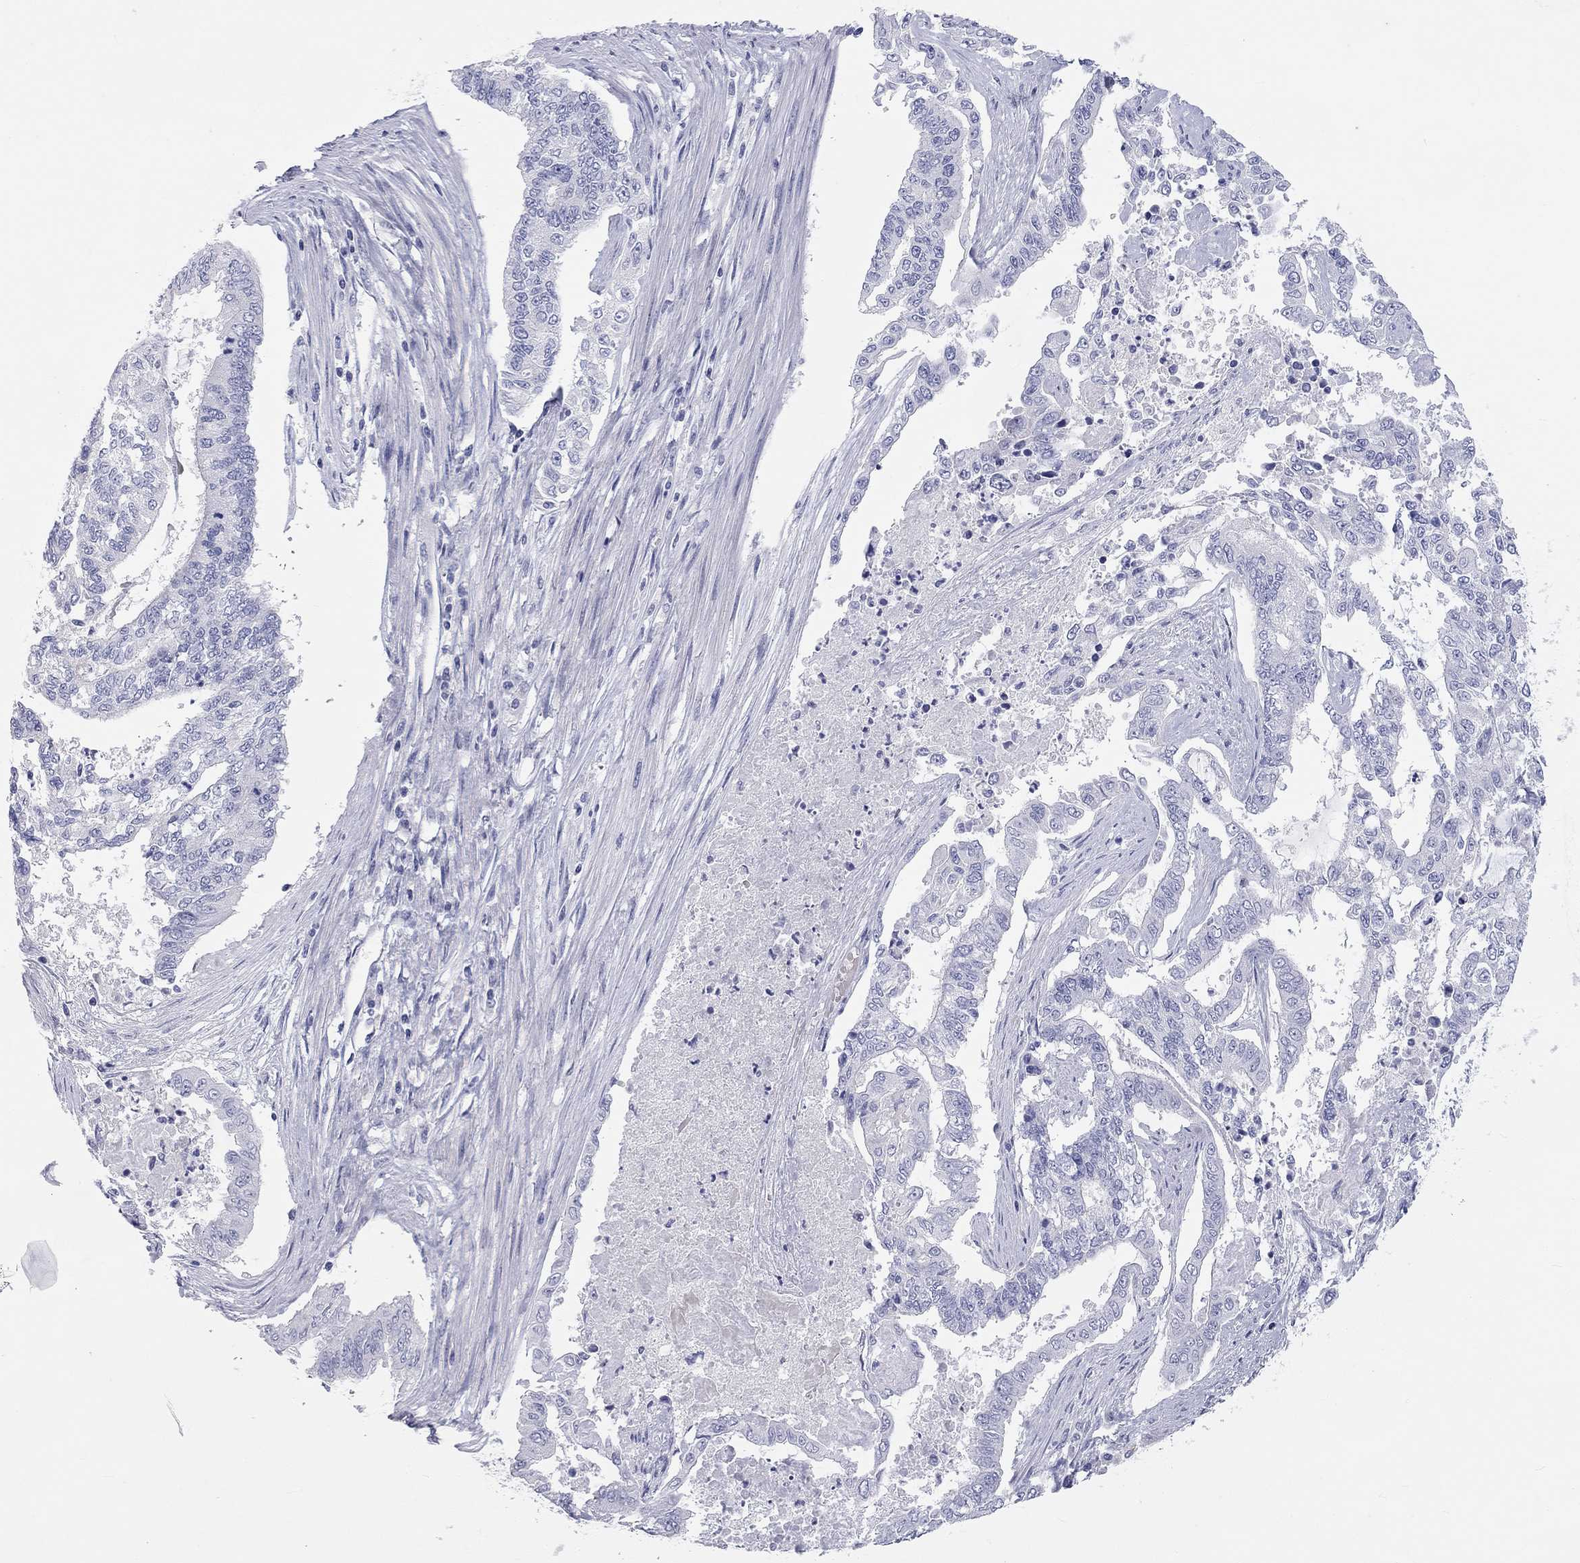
{"staining": {"intensity": "negative", "quantity": "none", "location": "none"}, "tissue": "endometrial cancer", "cell_type": "Tumor cells", "image_type": "cancer", "snomed": [{"axis": "morphology", "description": "Adenocarcinoma, NOS"}, {"axis": "topography", "description": "Uterus"}], "caption": "Tumor cells show no significant staining in adenocarcinoma (endometrial).", "gene": "PCDHGC5", "patient": {"sex": "female", "age": 59}}